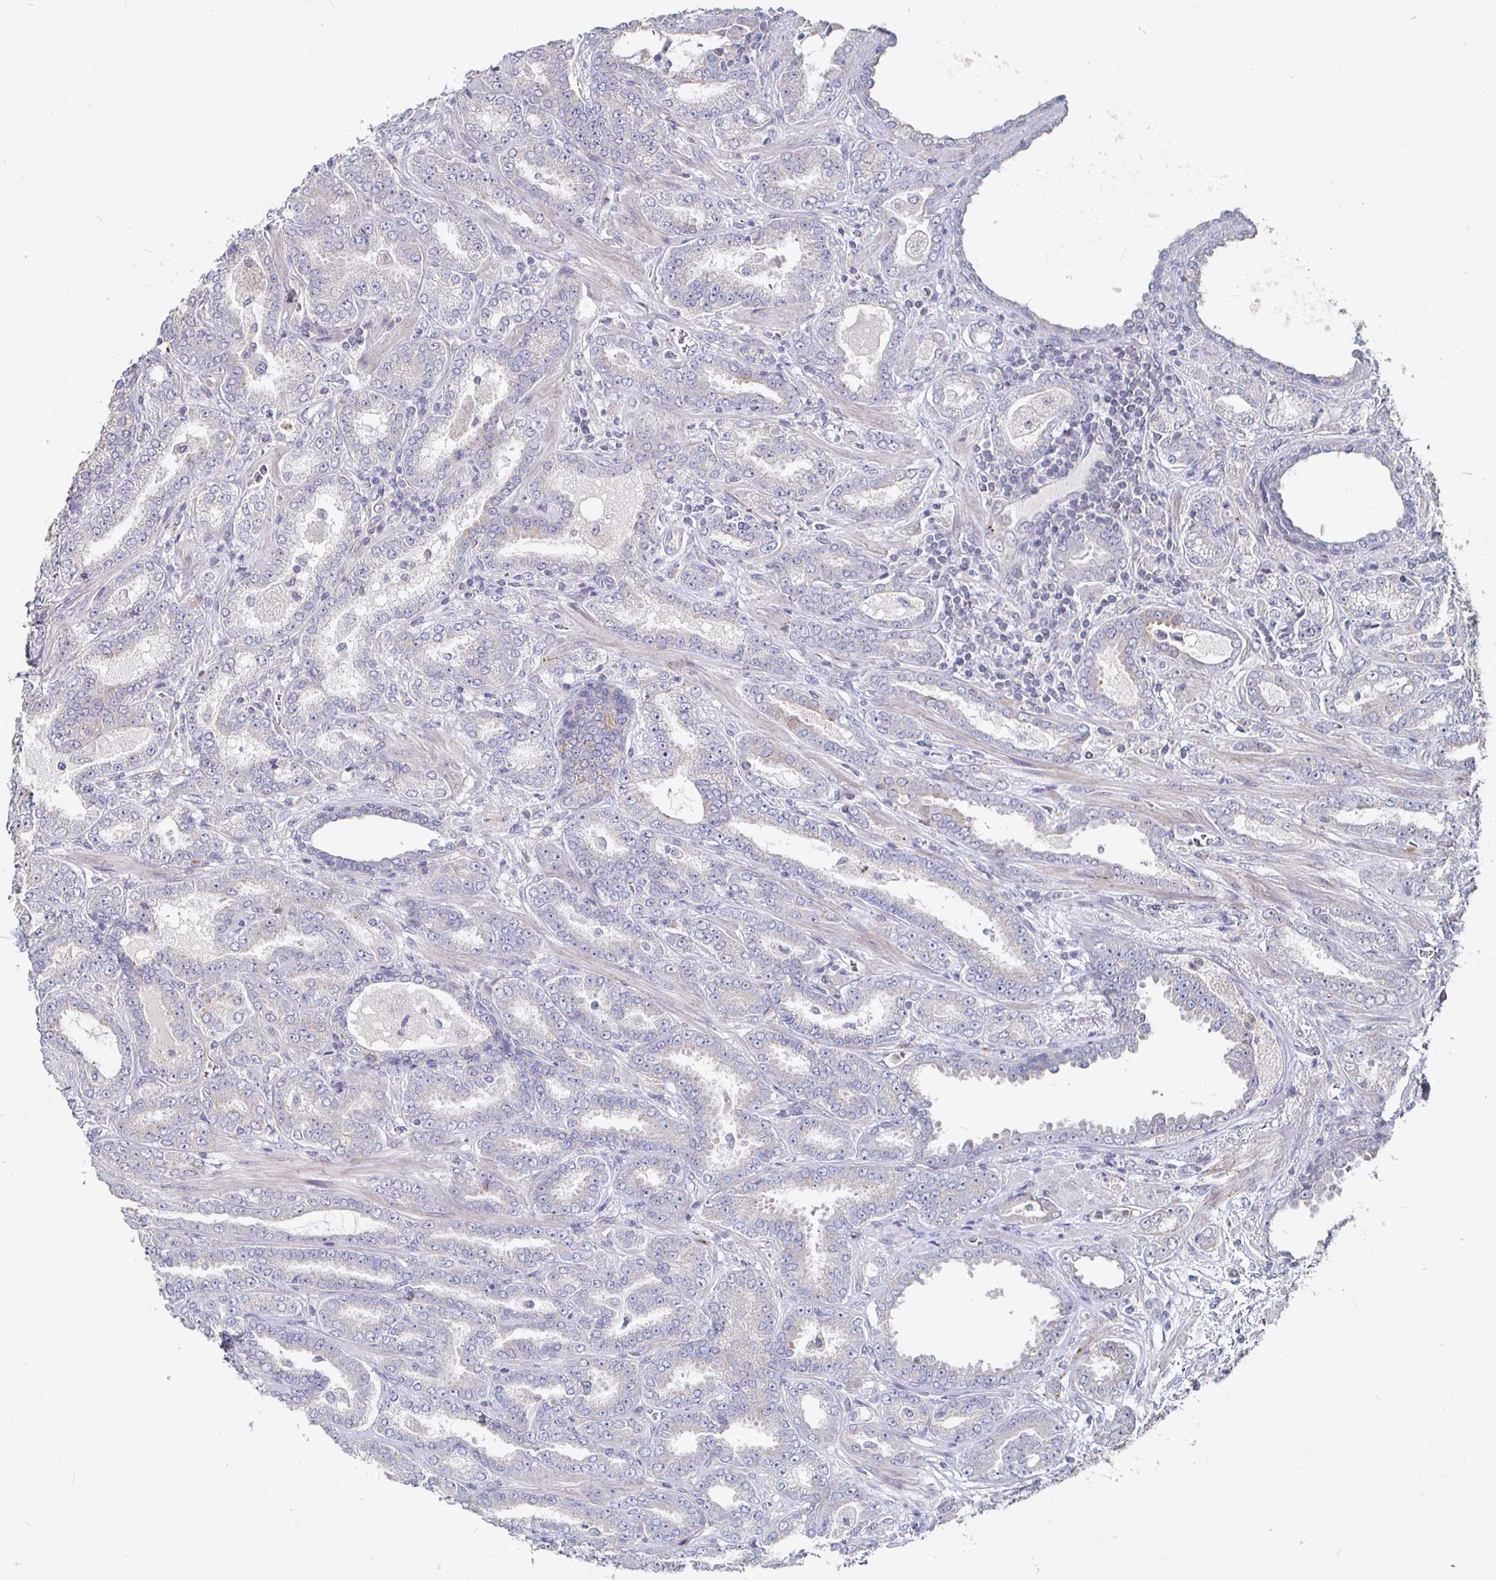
{"staining": {"intensity": "weak", "quantity": "25%-75%", "location": "cytoplasmic/membranous"}, "tissue": "prostate cancer", "cell_type": "Tumor cells", "image_type": "cancer", "snomed": [{"axis": "morphology", "description": "Adenocarcinoma, High grade"}, {"axis": "topography", "description": "Prostate"}], "caption": "IHC (DAB (3,3'-diaminobenzidine)) staining of human prostate cancer exhibits weak cytoplasmic/membranous protein staining in approximately 25%-75% of tumor cells.", "gene": "NRSN1", "patient": {"sex": "male", "age": 72}}